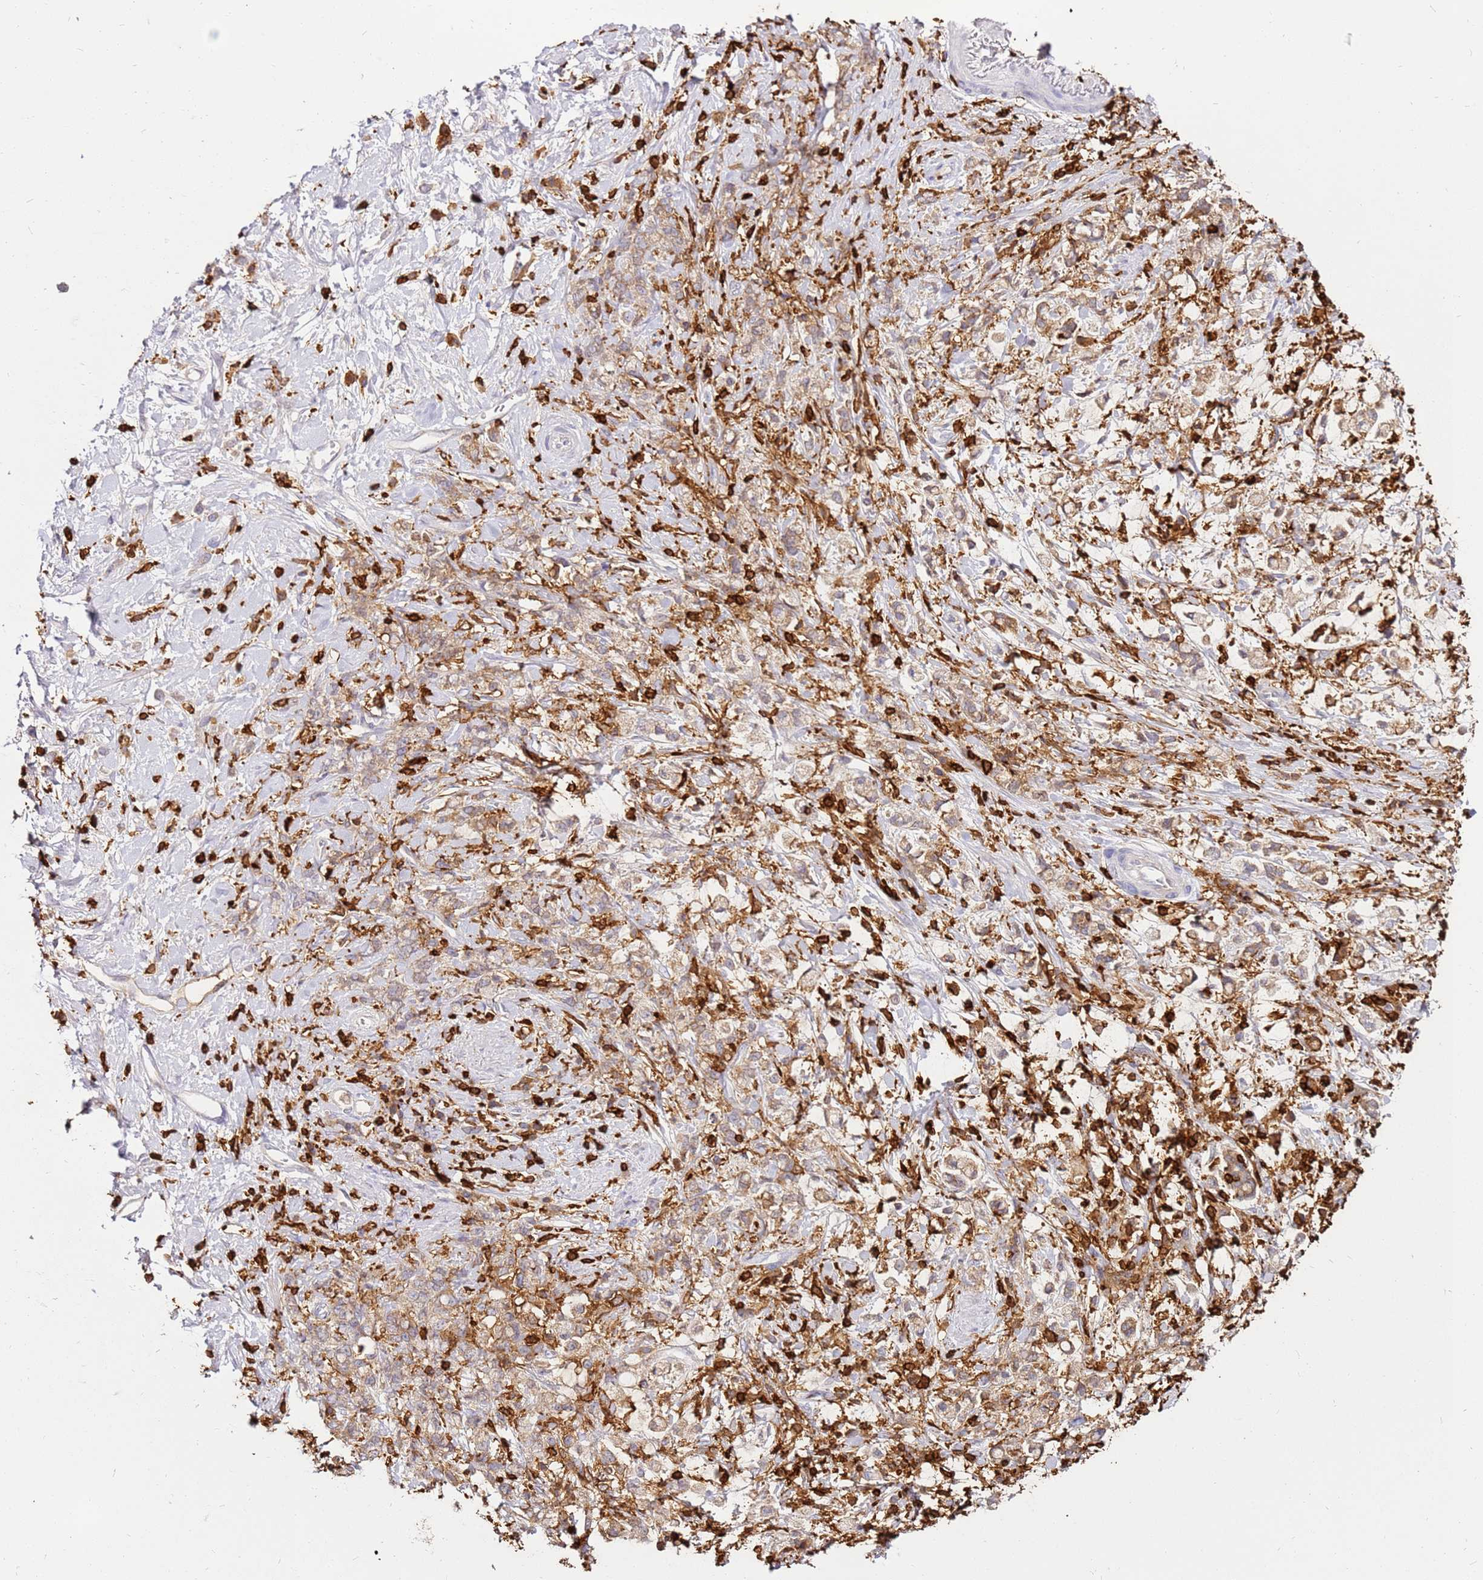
{"staining": {"intensity": "weak", "quantity": ">75%", "location": "cytoplasmic/membranous"}, "tissue": "stomach cancer", "cell_type": "Tumor cells", "image_type": "cancer", "snomed": [{"axis": "morphology", "description": "Adenocarcinoma, NOS"}, {"axis": "topography", "description": "Stomach"}], "caption": "A low amount of weak cytoplasmic/membranous positivity is present in about >75% of tumor cells in adenocarcinoma (stomach) tissue. (Stains: DAB (3,3'-diaminobenzidine) in brown, nuclei in blue, Microscopy: brightfield microscopy at high magnification).", "gene": "CORO1A", "patient": {"sex": "female", "age": 60}}